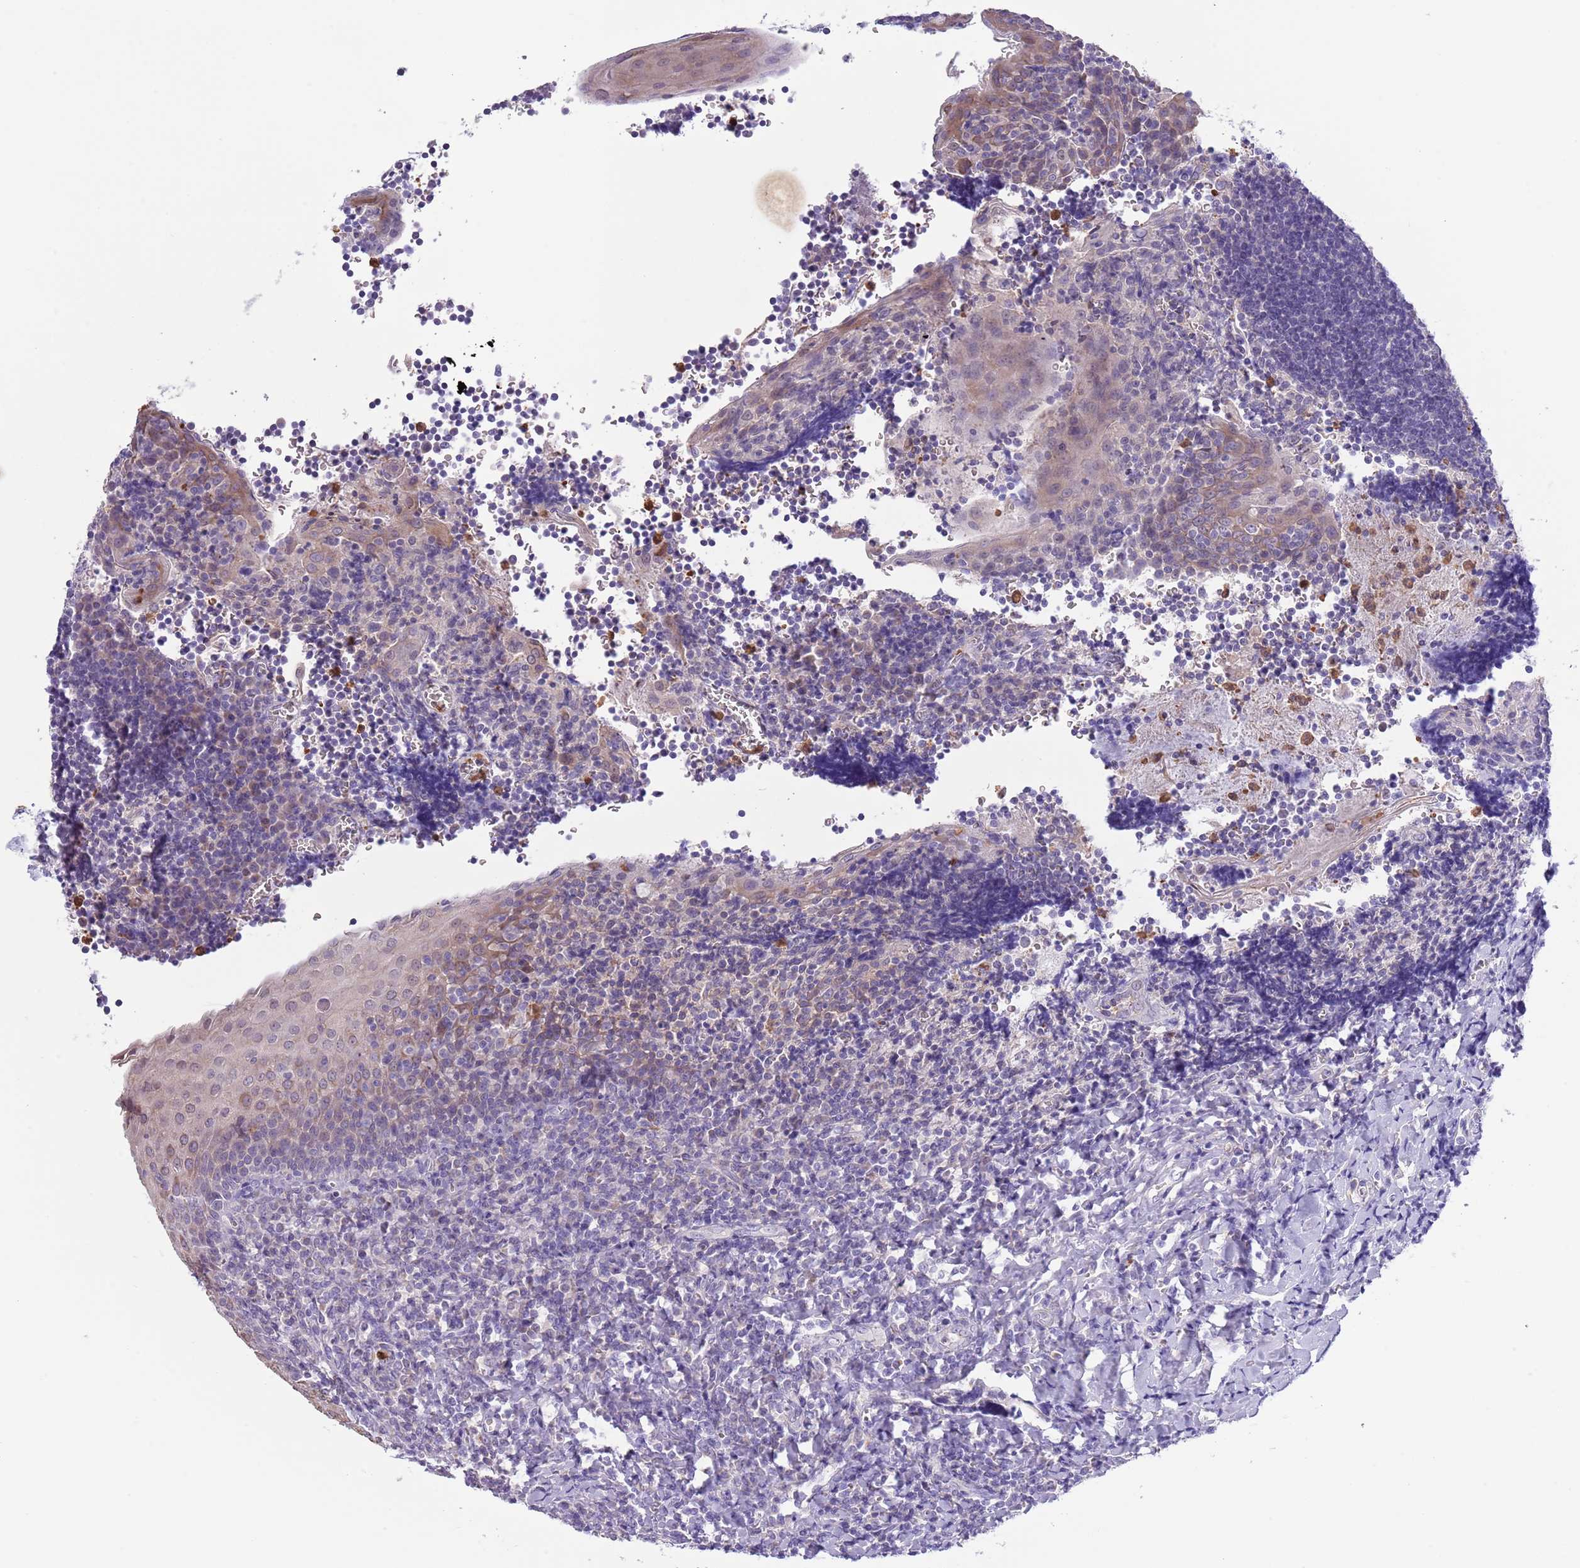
{"staining": {"intensity": "negative", "quantity": "none", "location": "none"}, "tissue": "tonsil", "cell_type": "Germinal center cells", "image_type": "normal", "snomed": [{"axis": "morphology", "description": "Normal tissue, NOS"}, {"axis": "topography", "description": "Tonsil"}], "caption": "The photomicrograph displays no staining of germinal center cells in unremarkable tonsil.", "gene": "ZFP2", "patient": {"sex": "male", "age": 27}}